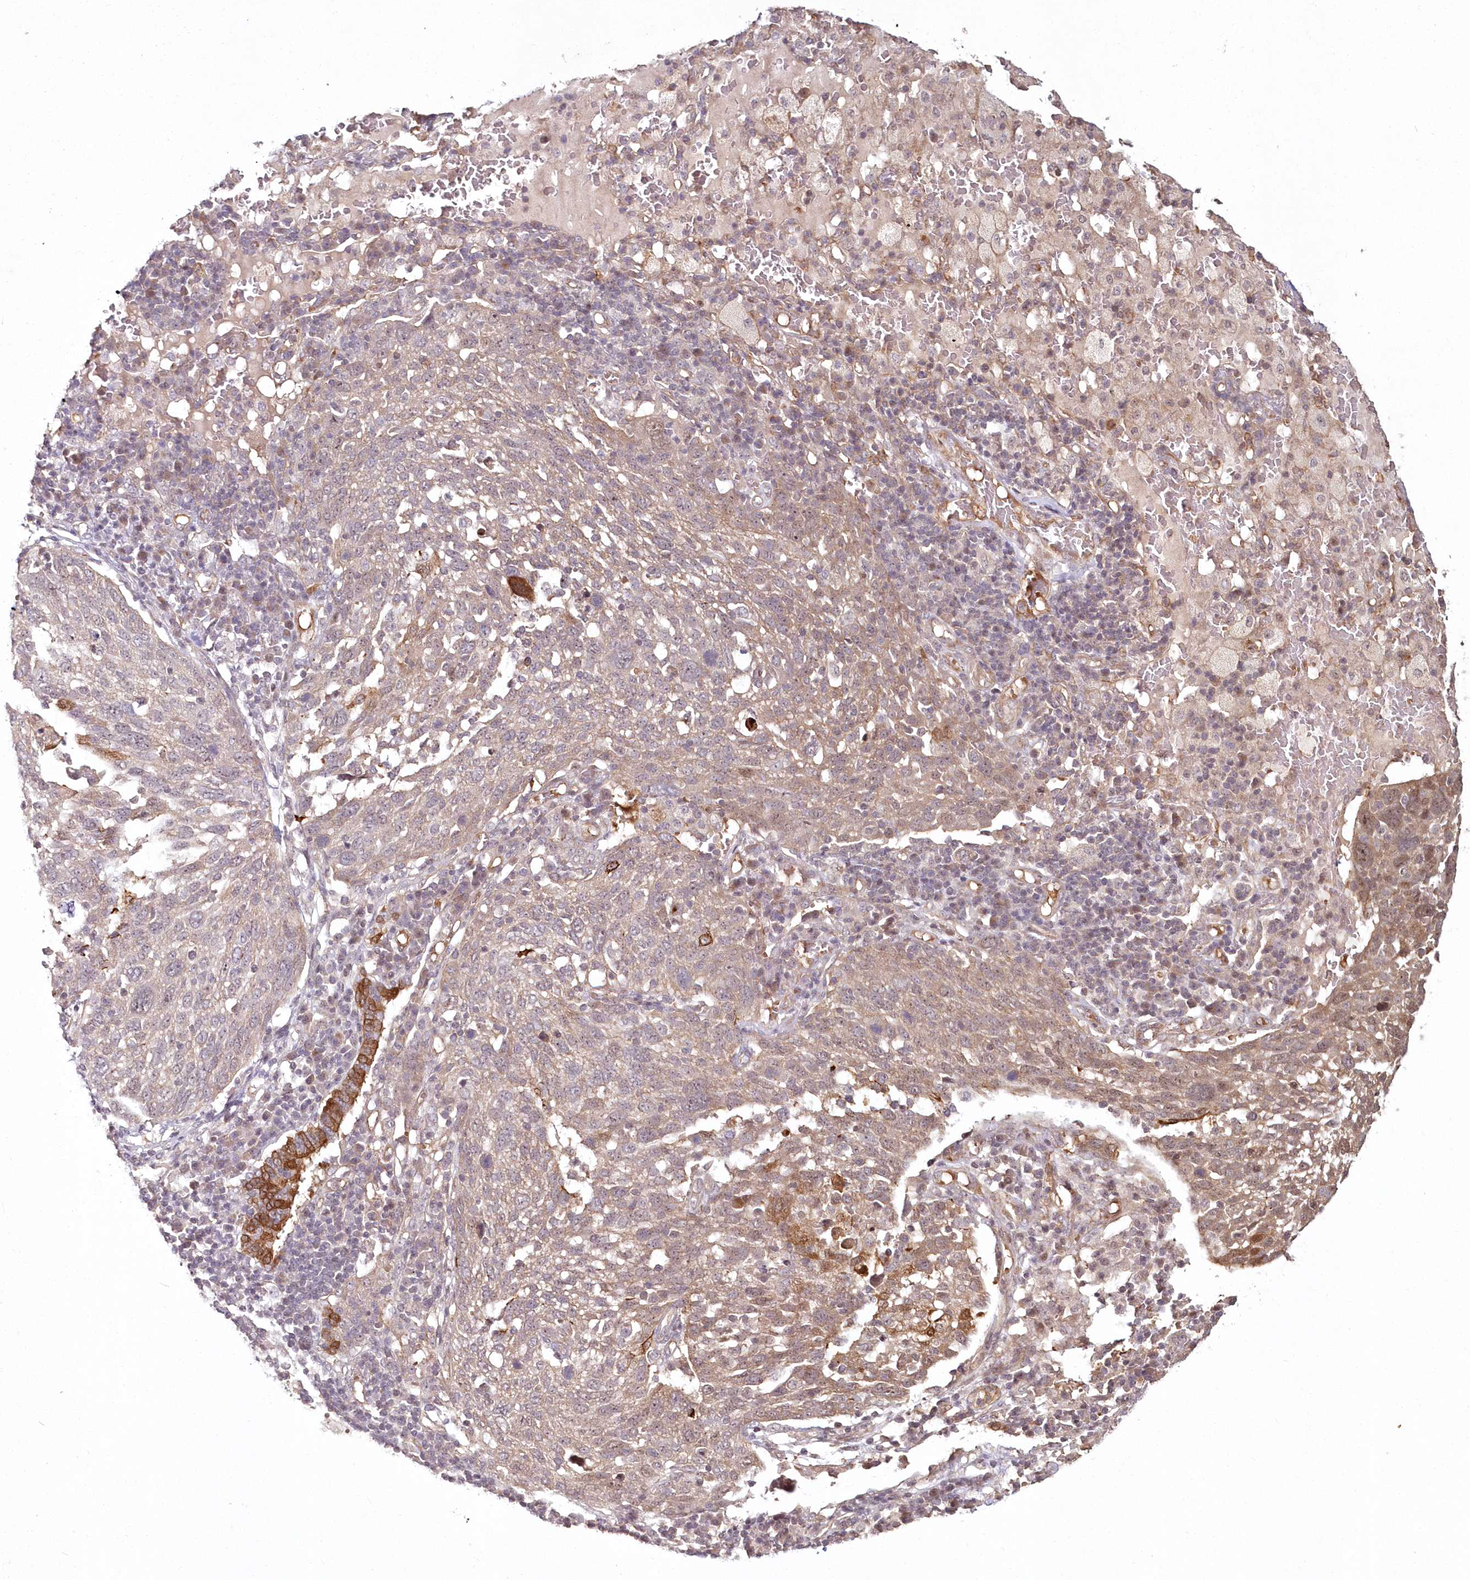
{"staining": {"intensity": "weak", "quantity": "25%-75%", "location": "cytoplasmic/membranous"}, "tissue": "lung cancer", "cell_type": "Tumor cells", "image_type": "cancer", "snomed": [{"axis": "morphology", "description": "Squamous cell carcinoma, NOS"}, {"axis": "topography", "description": "Lung"}], "caption": "Approximately 25%-75% of tumor cells in human lung squamous cell carcinoma exhibit weak cytoplasmic/membranous protein staining as visualized by brown immunohistochemical staining.", "gene": "HYCC2", "patient": {"sex": "male", "age": 65}}